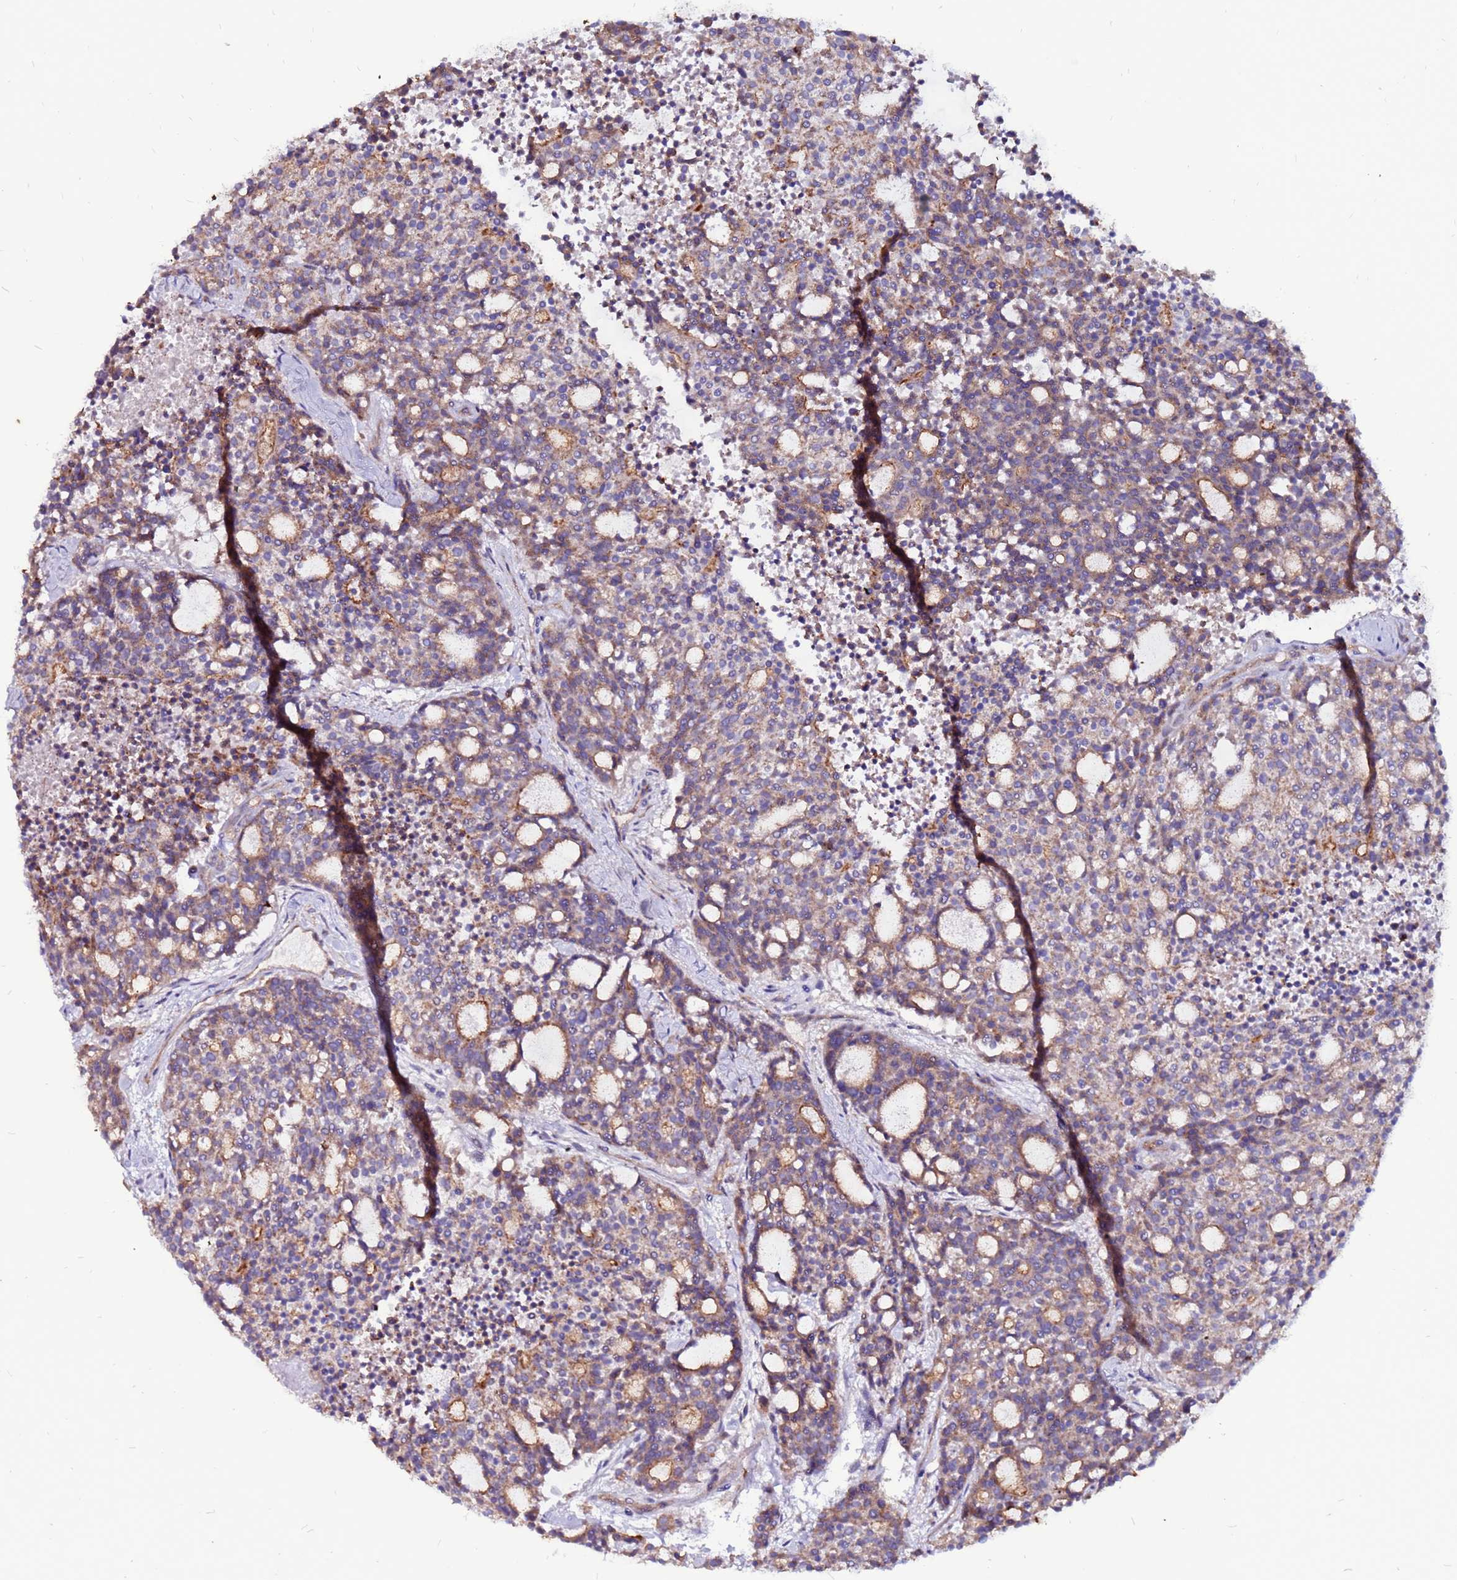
{"staining": {"intensity": "weak", "quantity": "25%-75%", "location": "cytoplasmic/membranous"}, "tissue": "carcinoid", "cell_type": "Tumor cells", "image_type": "cancer", "snomed": [{"axis": "morphology", "description": "Carcinoid, malignant, NOS"}, {"axis": "topography", "description": "Pancreas"}], "caption": "Immunohistochemistry (IHC) (DAB) staining of human carcinoid (malignant) reveals weak cytoplasmic/membranous protein staining in approximately 25%-75% of tumor cells.", "gene": "NRN1L", "patient": {"sex": "female", "age": 54}}